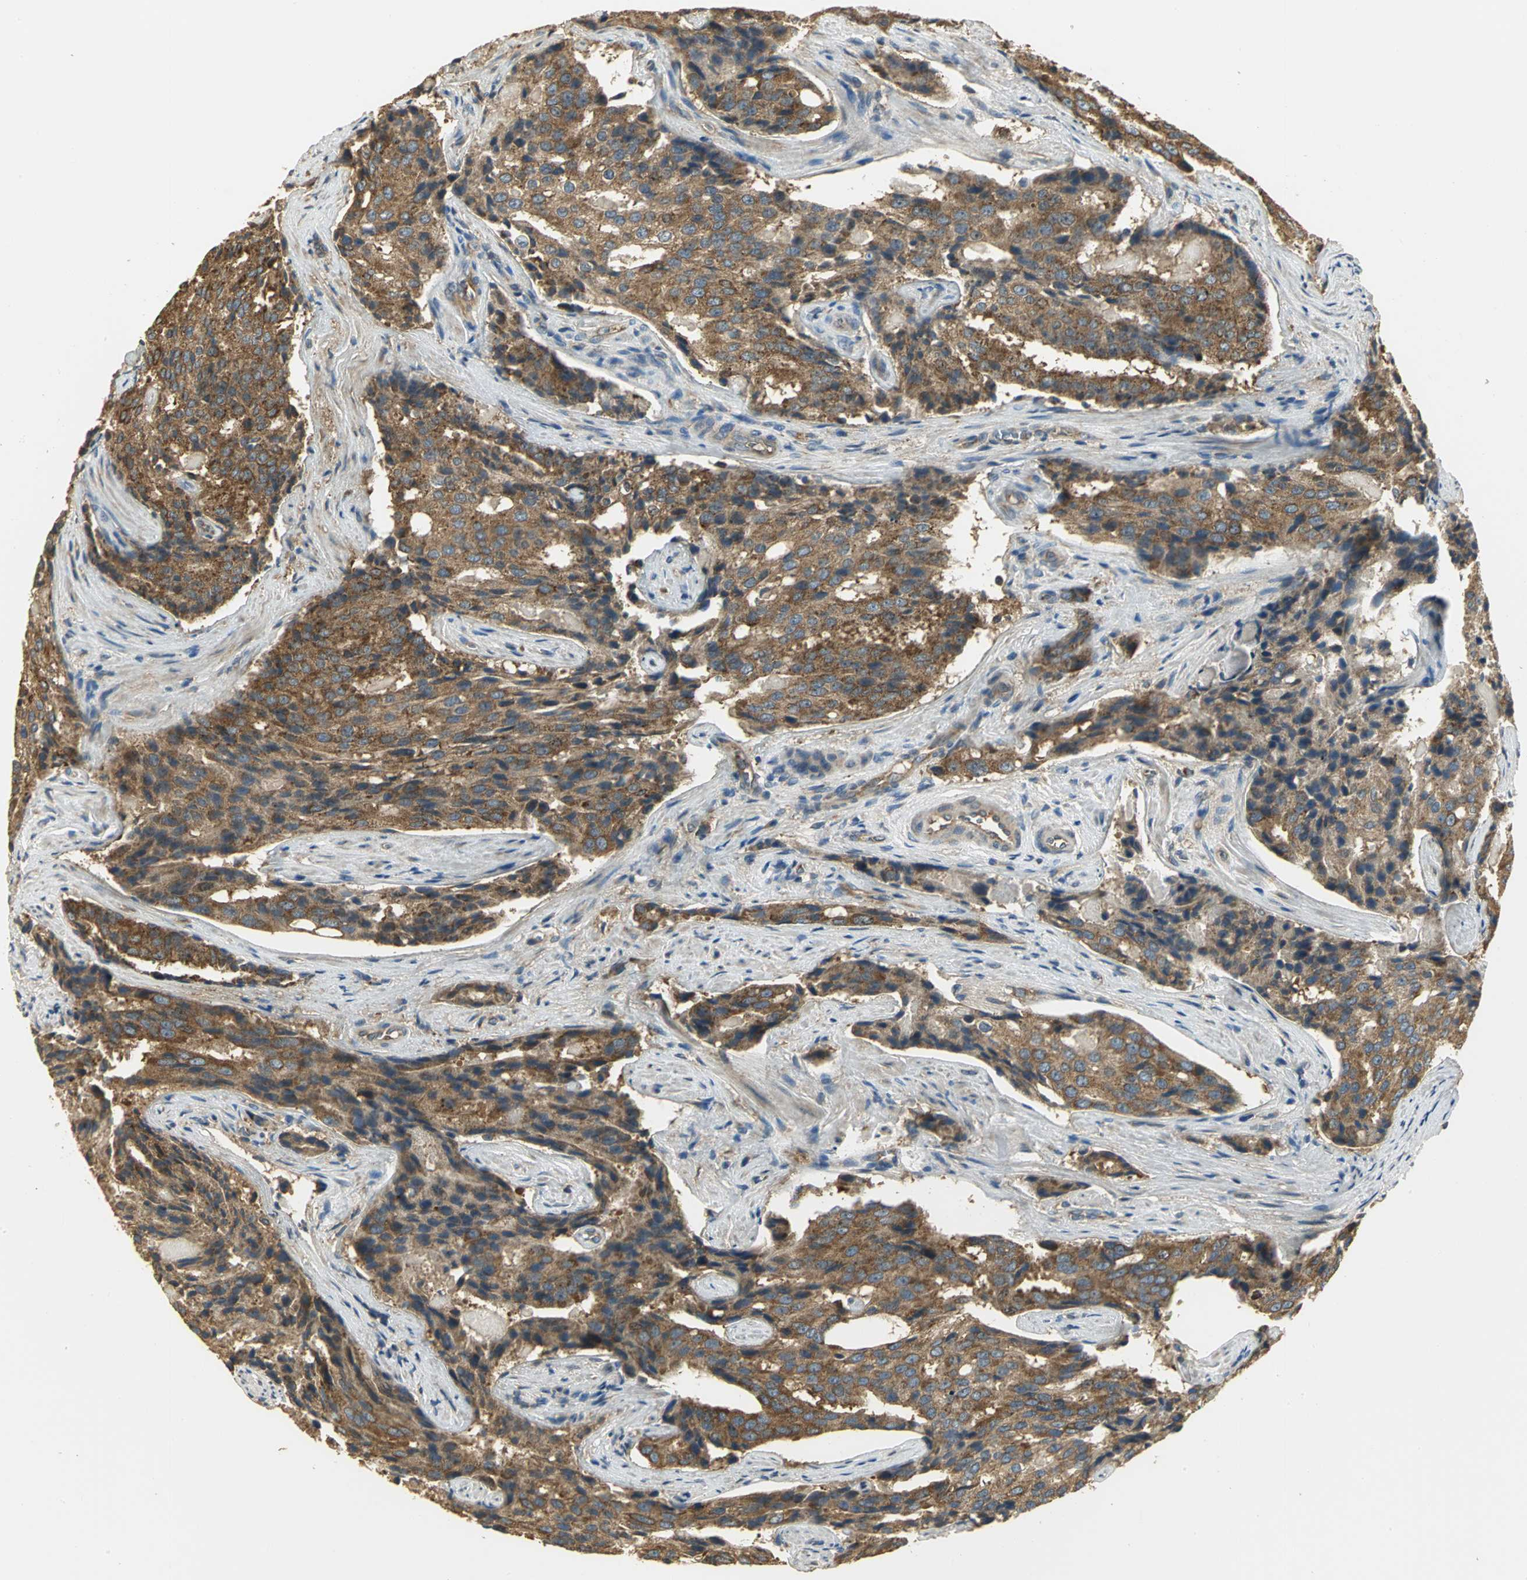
{"staining": {"intensity": "strong", "quantity": ">75%", "location": "cytoplasmic/membranous"}, "tissue": "prostate cancer", "cell_type": "Tumor cells", "image_type": "cancer", "snomed": [{"axis": "morphology", "description": "Adenocarcinoma, High grade"}, {"axis": "topography", "description": "Prostate"}], "caption": "Approximately >75% of tumor cells in prostate cancer (adenocarcinoma (high-grade)) demonstrate strong cytoplasmic/membranous protein positivity as visualized by brown immunohistochemical staining.", "gene": "RARS1", "patient": {"sex": "male", "age": 58}}